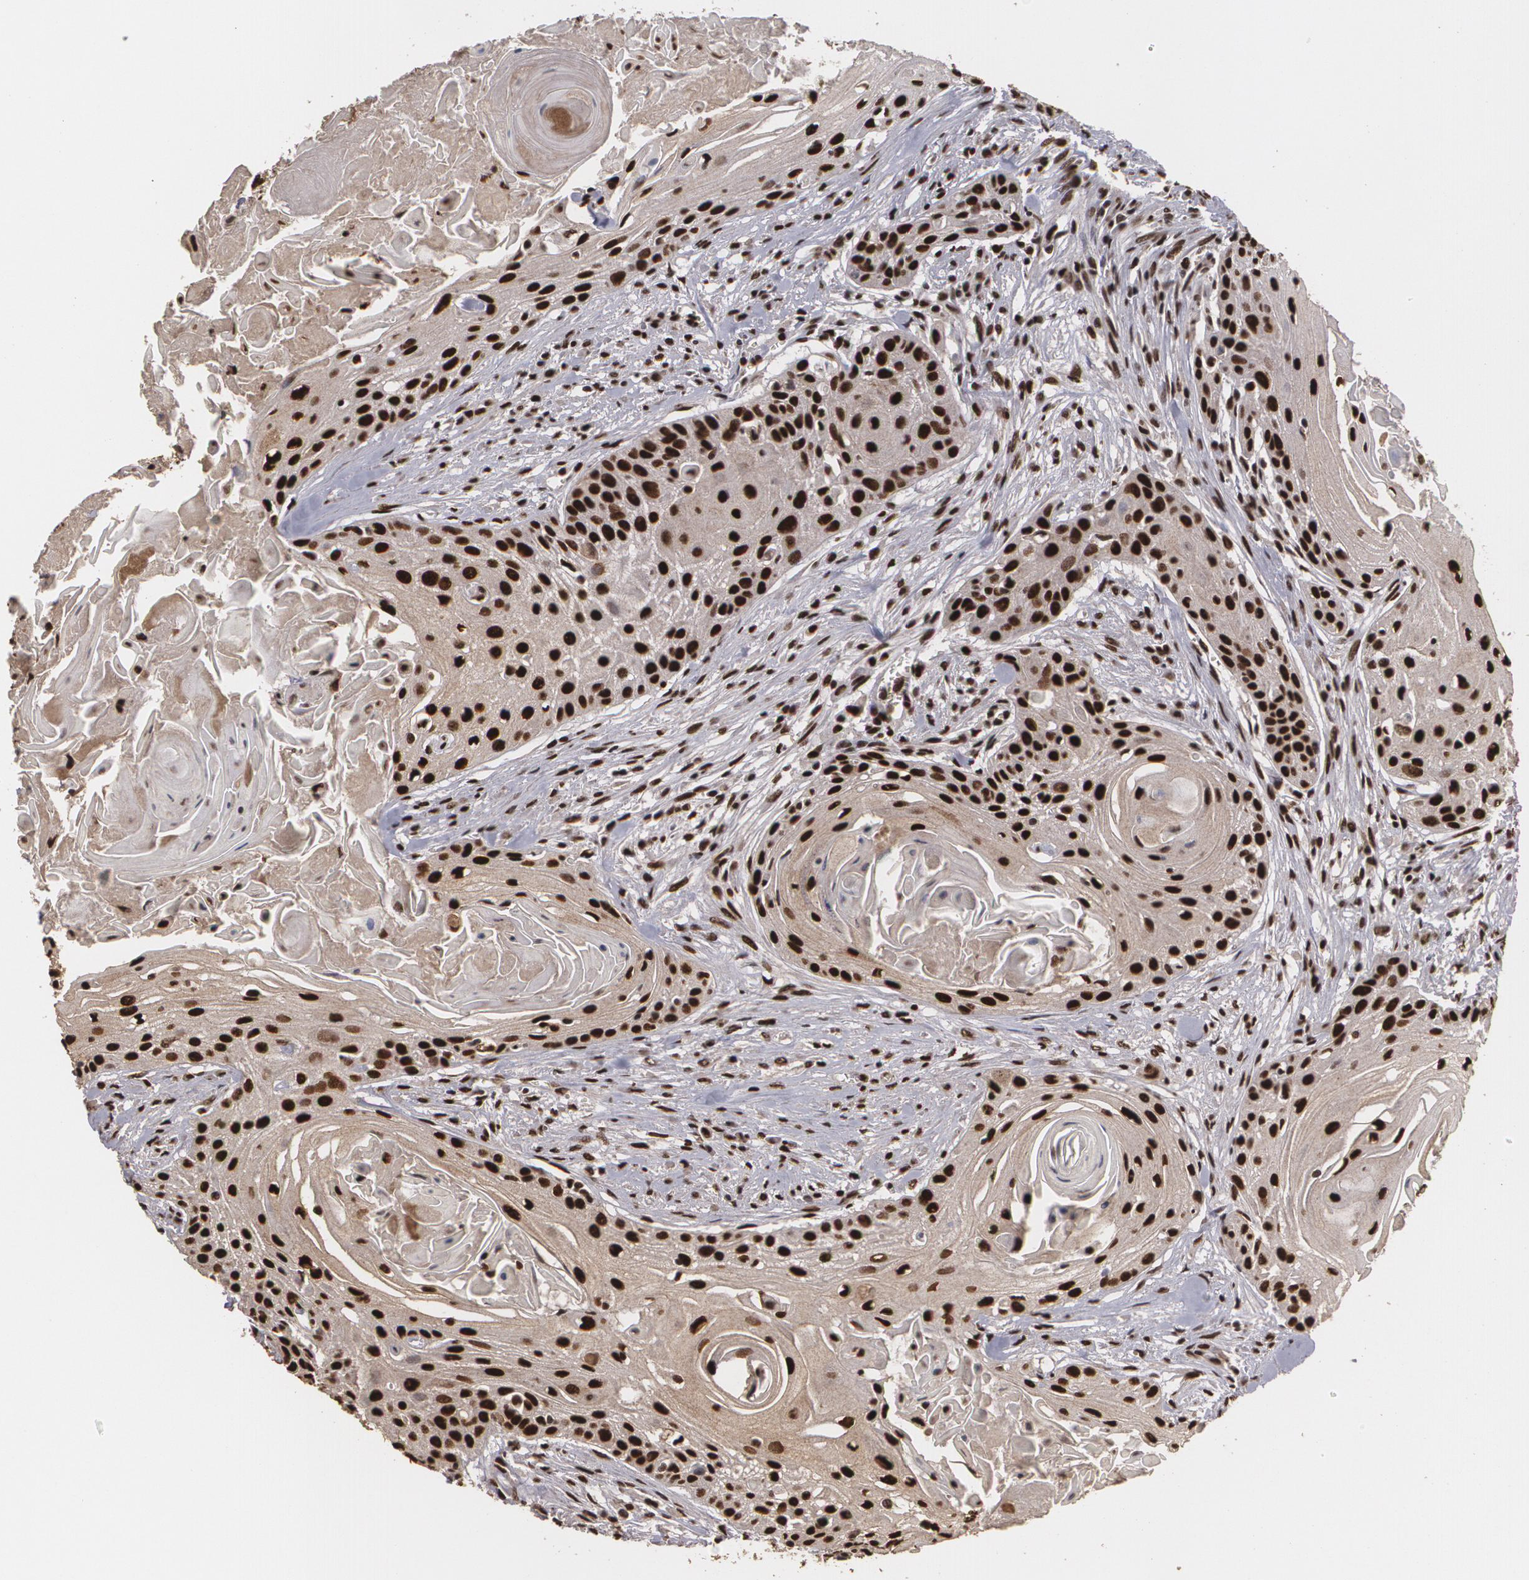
{"staining": {"intensity": "strong", "quantity": ">75%", "location": "nuclear"}, "tissue": "head and neck cancer", "cell_type": "Tumor cells", "image_type": "cancer", "snomed": [{"axis": "morphology", "description": "Squamous cell carcinoma, NOS"}, {"axis": "morphology", "description": "Squamous cell carcinoma, metastatic, NOS"}, {"axis": "topography", "description": "Lymph node"}, {"axis": "topography", "description": "Salivary gland"}, {"axis": "topography", "description": "Head-Neck"}], "caption": "Immunohistochemistry (IHC) histopathology image of head and neck metastatic squamous cell carcinoma stained for a protein (brown), which displays high levels of strong nuclear expression in approximately >75% of tumor cells.", "gene": "RCOR1", "patient": {"sex": "female", "age": 74}}